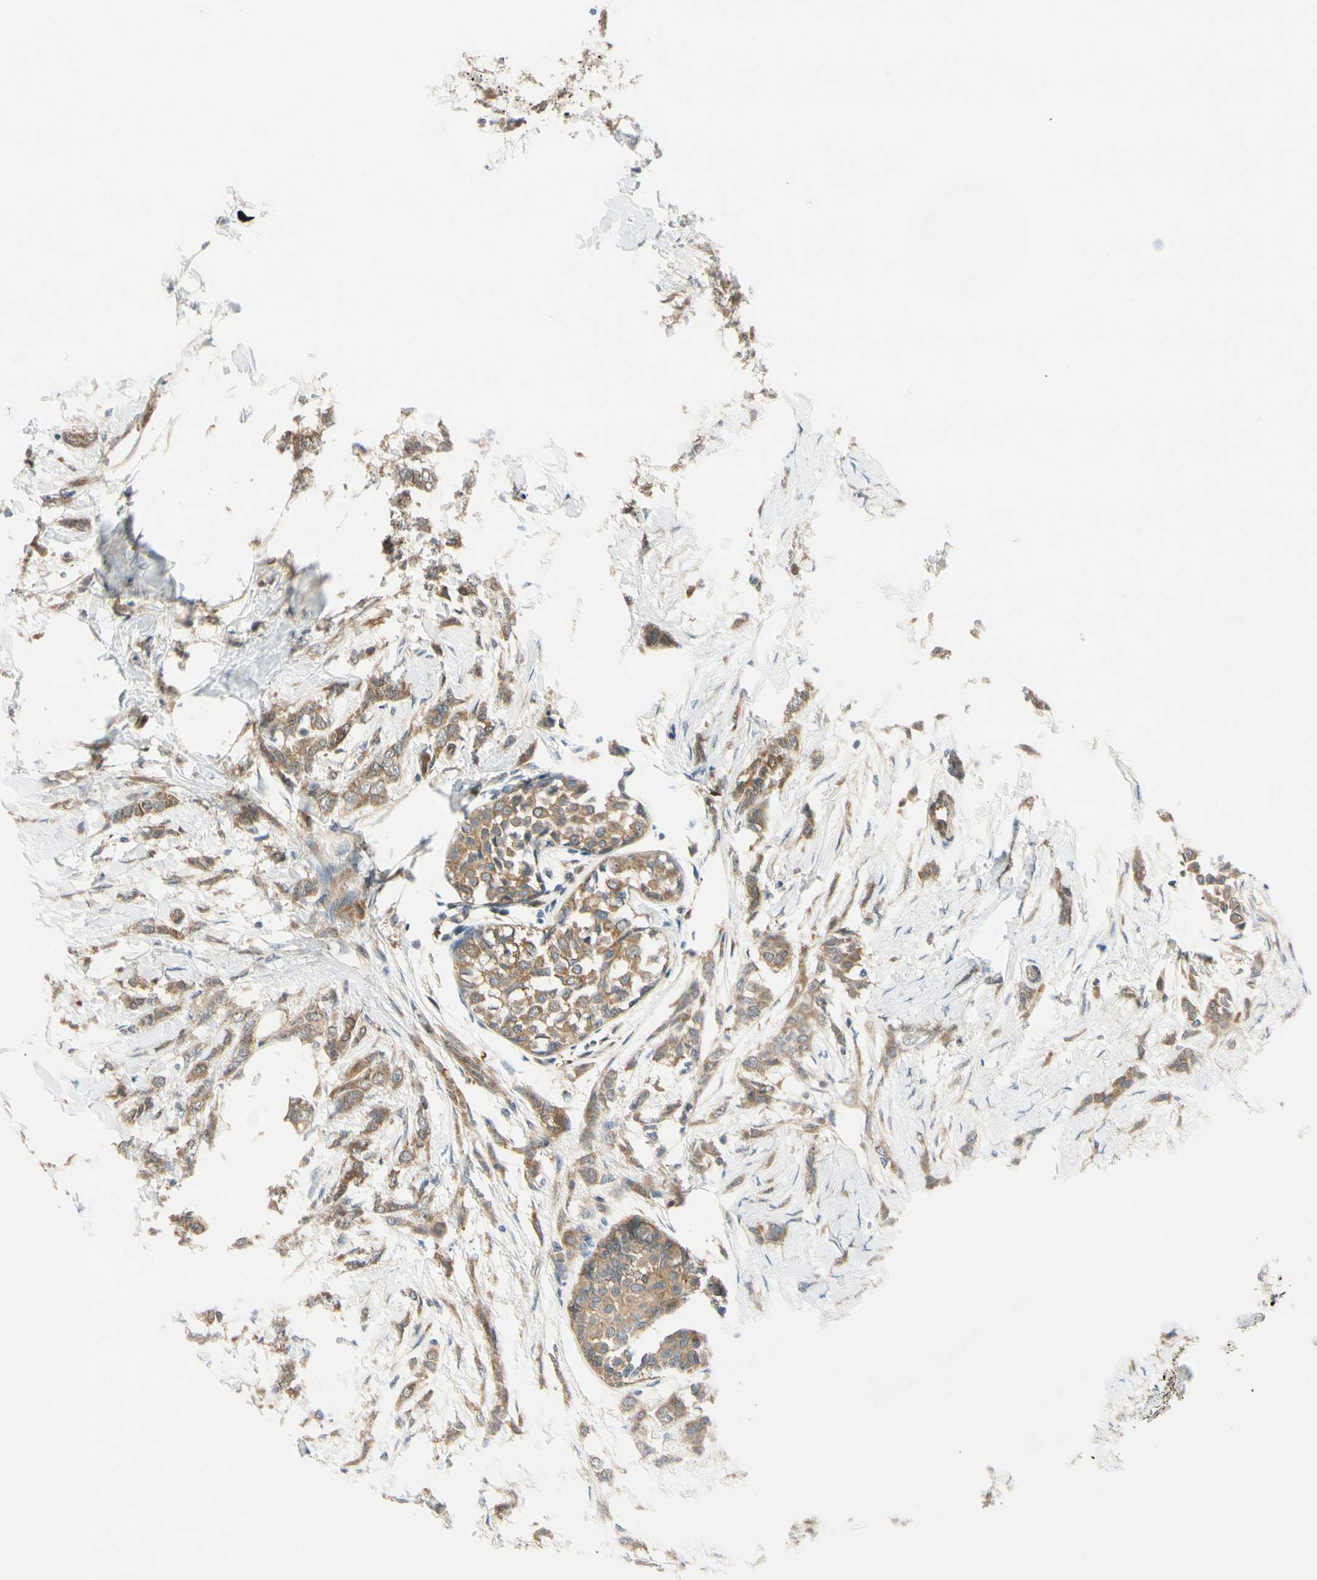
{"staining": {"intensity": "moderate", "quantity": ">75%", "location": "cytoplasmic/membranous"}, "tissue": "breast cancer", "cell_type": "Tumor cells", "image_type": "cancer", "snomed": [{"axis": "morphology", "description": "Lobular carcinoma, in situ"}, {"axis": "morphology", "description": "Lobular carcinoma"}, {"axis": "topography", "description": "Breast"}], "caption": "Lobular carcinoma (breast) was stained to show a protein in brown. There is medium levels of moderate cytoplasmic/membranous positivity in approximately >75% of tumor cells.", "gene": "RASGRF1", "patient": {"sex": "female", "age": 41}}